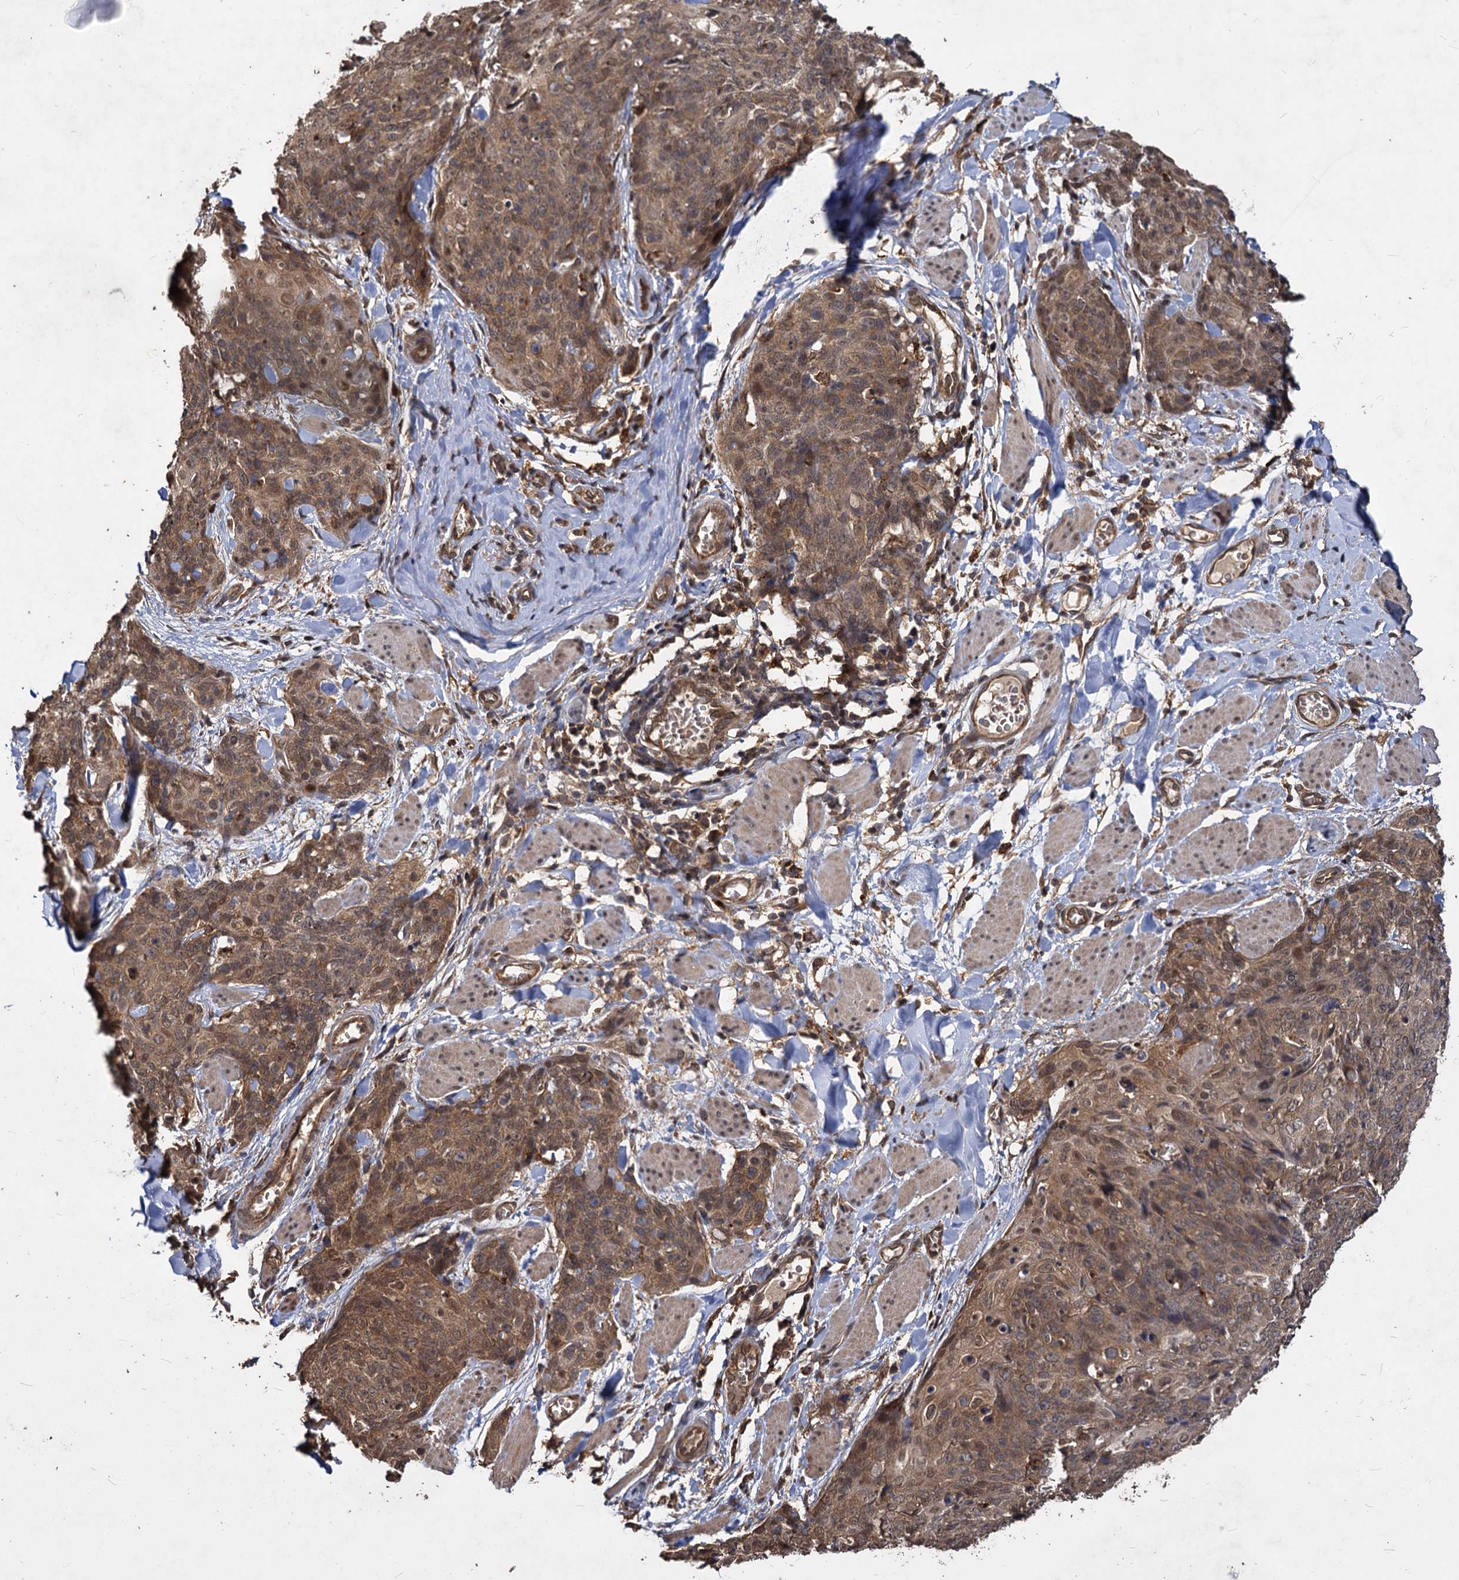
{"staining": {"intensity": "moderate", "quantity": ">75%", "location": "cytoplasmic/membranous,nuclear"}, "tissue": "skin cancer", "cell_type": "Tumor cells", "image_type": "cancer", "snomed": [{"axis": "morphology", "description": "Squamous cell carcinoma, NOS"}, {"axis": "topography", "description": "Skin"}, {"axis": "topography", "description": "Vulva"}], "caption": "Squamous cell carcinoma (skin) stained with immunohistochemistry (IHC) shows moderate cytoplasmic/membranous and nuclear expression in about >75% of tumor cells.", "gene": "VPS51", "patient": {"sex": "female", "age": 85}}